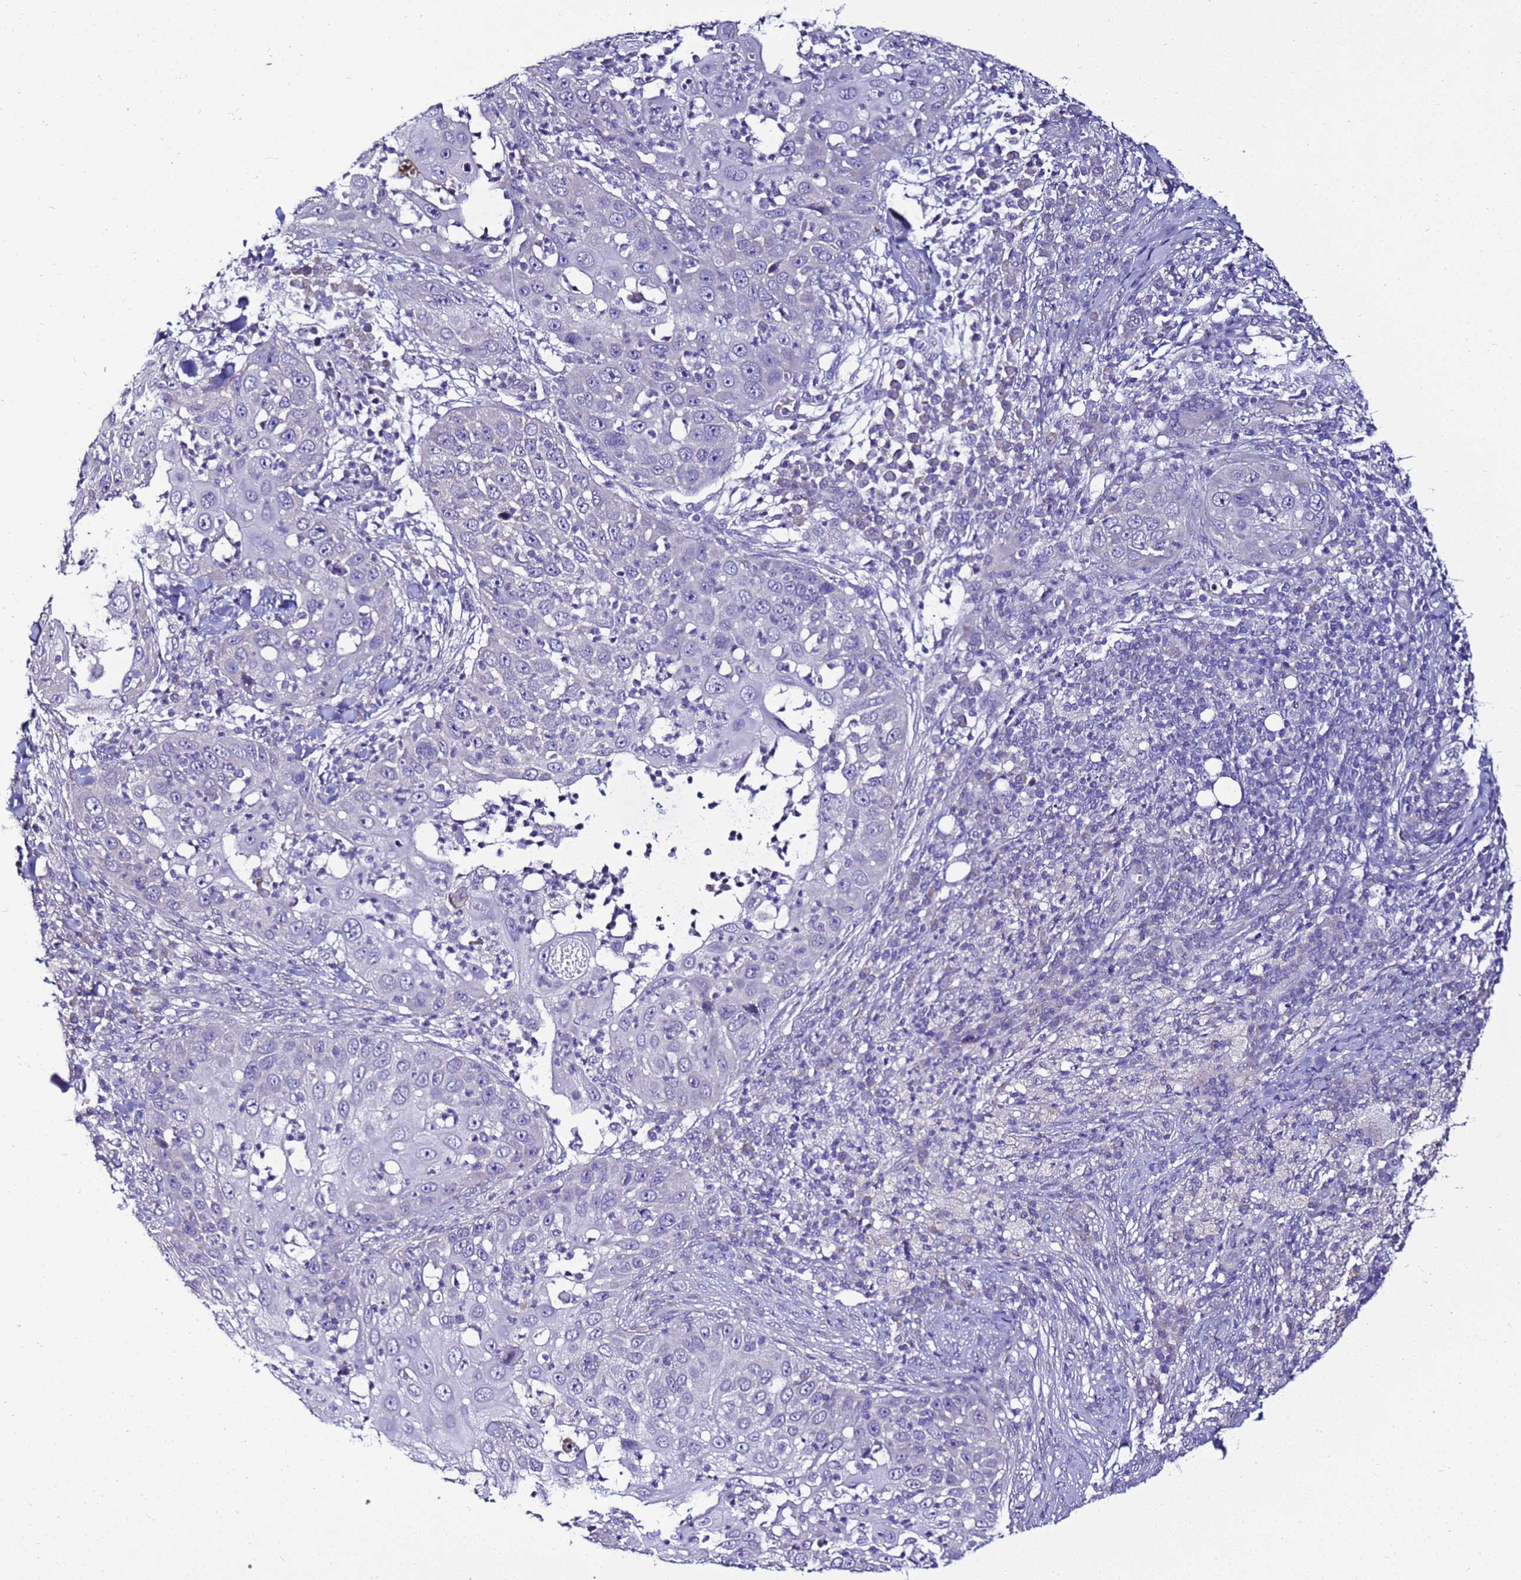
{"staining": {"intensity": "negative", "quantity": "none", "location": "none"}, "tissue": "skin cancer", "cell_type": "Tumor cells", "image_type": "cancer", "snomed": [{"axis": "morphology", "description": "Squamous cell carcinoma, NOS"}, {"axis": "topography", "description": "Skin"}], "caption": "The micrograph demonstrates no staining of tumor cells in squamous cell carcinoma (skin).", "gene": "FAM166B", "patient": {"sex": "female", "age": 44}}